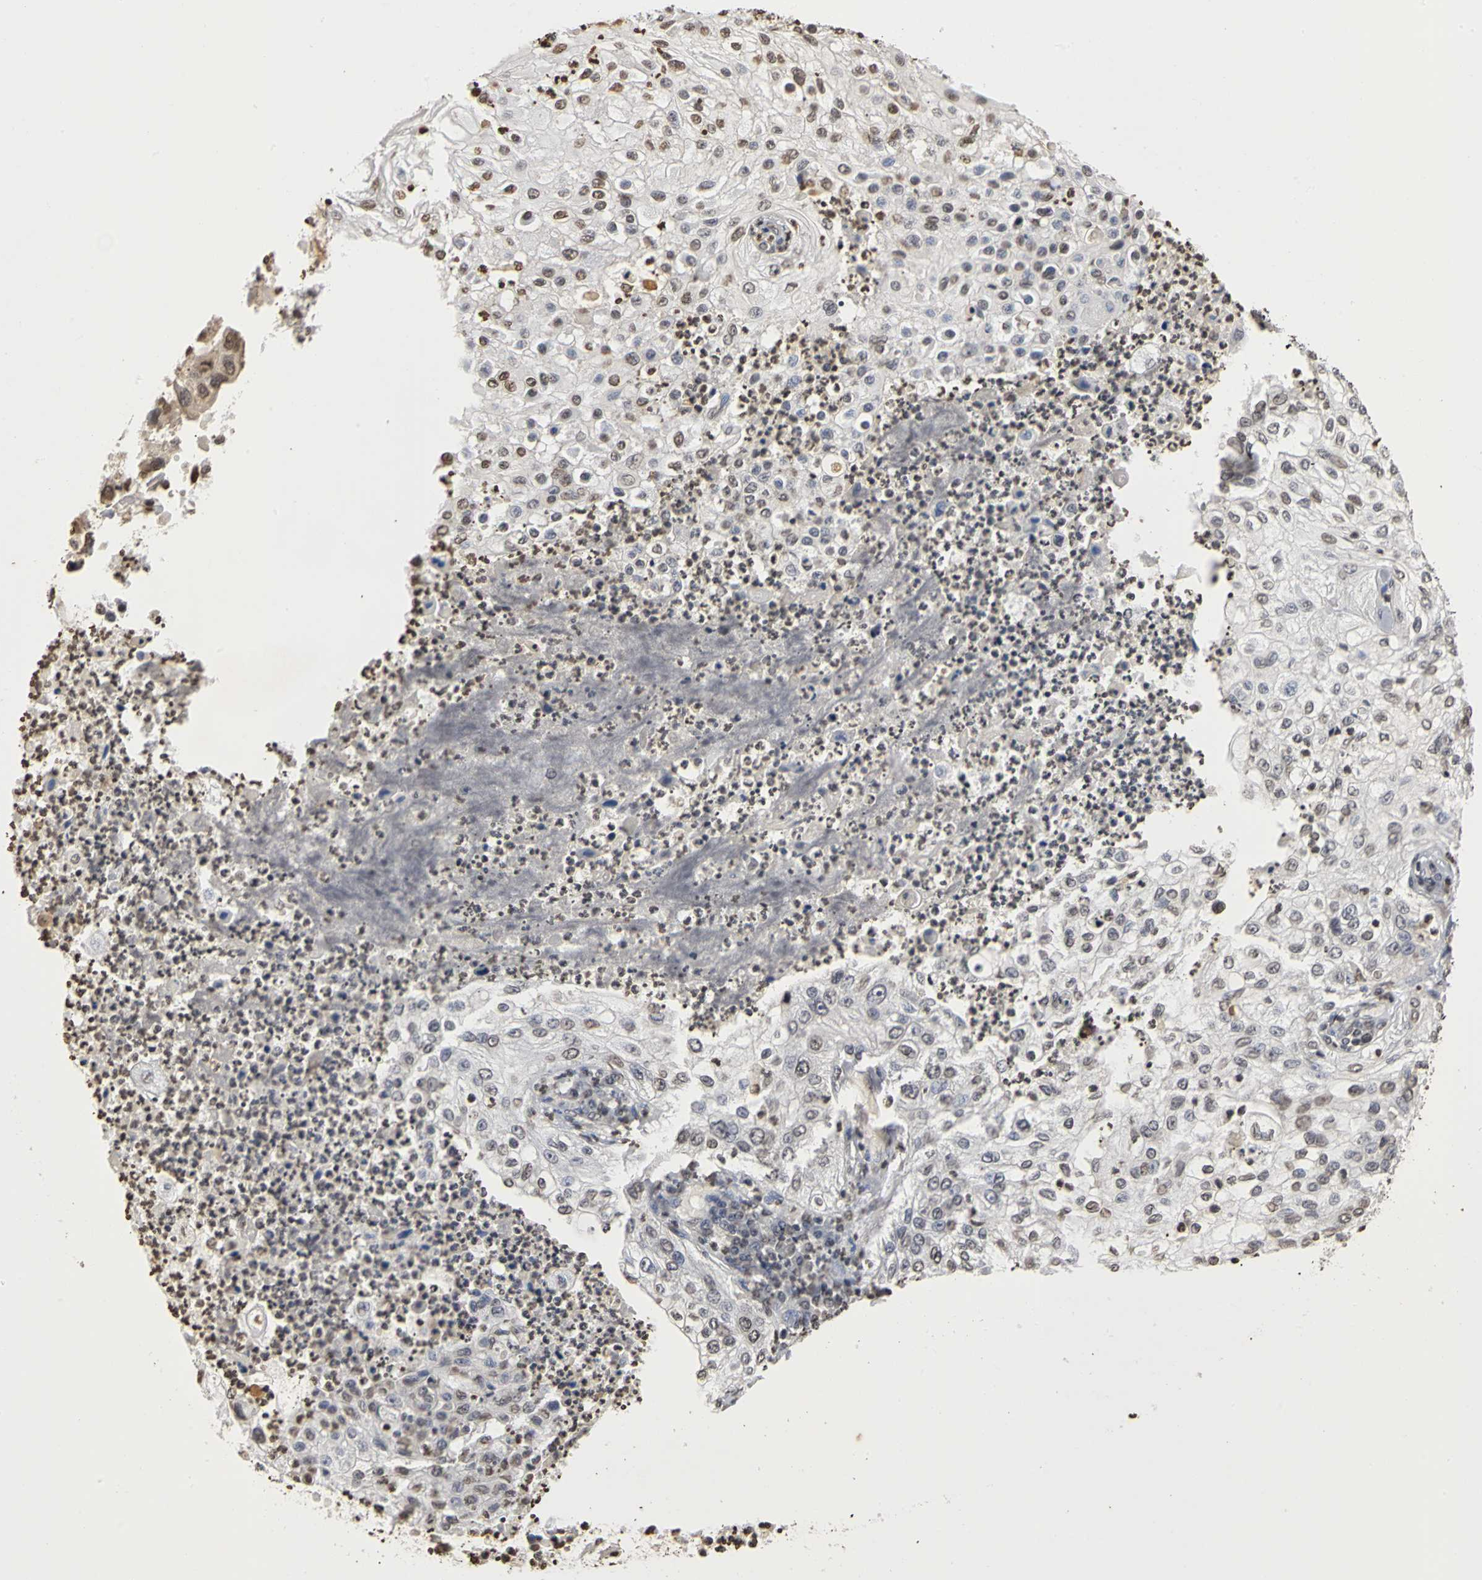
{"staining": {"intensity": "weak", "quantity": "<25%", "location": "nuclear"}, "tissue": "lung cancer", "cell_type": "Tumor cells", "image_type": "cancer", "snomed": [{"axis": "morphology", "description": "Inflammation, NOS"}, {"axis": "morphology", "description": "Squamous cell carcinoma, NOS"}, {"axis": "topography", "description": "Lymph node"}, {"axis": "topography", "description": "Soft tissue"}, {"axis": "topography", "description": "Lung"}], "caption": "The image shows no staining of tumor cells in squamous cell carcinoma (lung).", "gene": "ERCC2", "patient": {"sex": "male", "age": 66}}